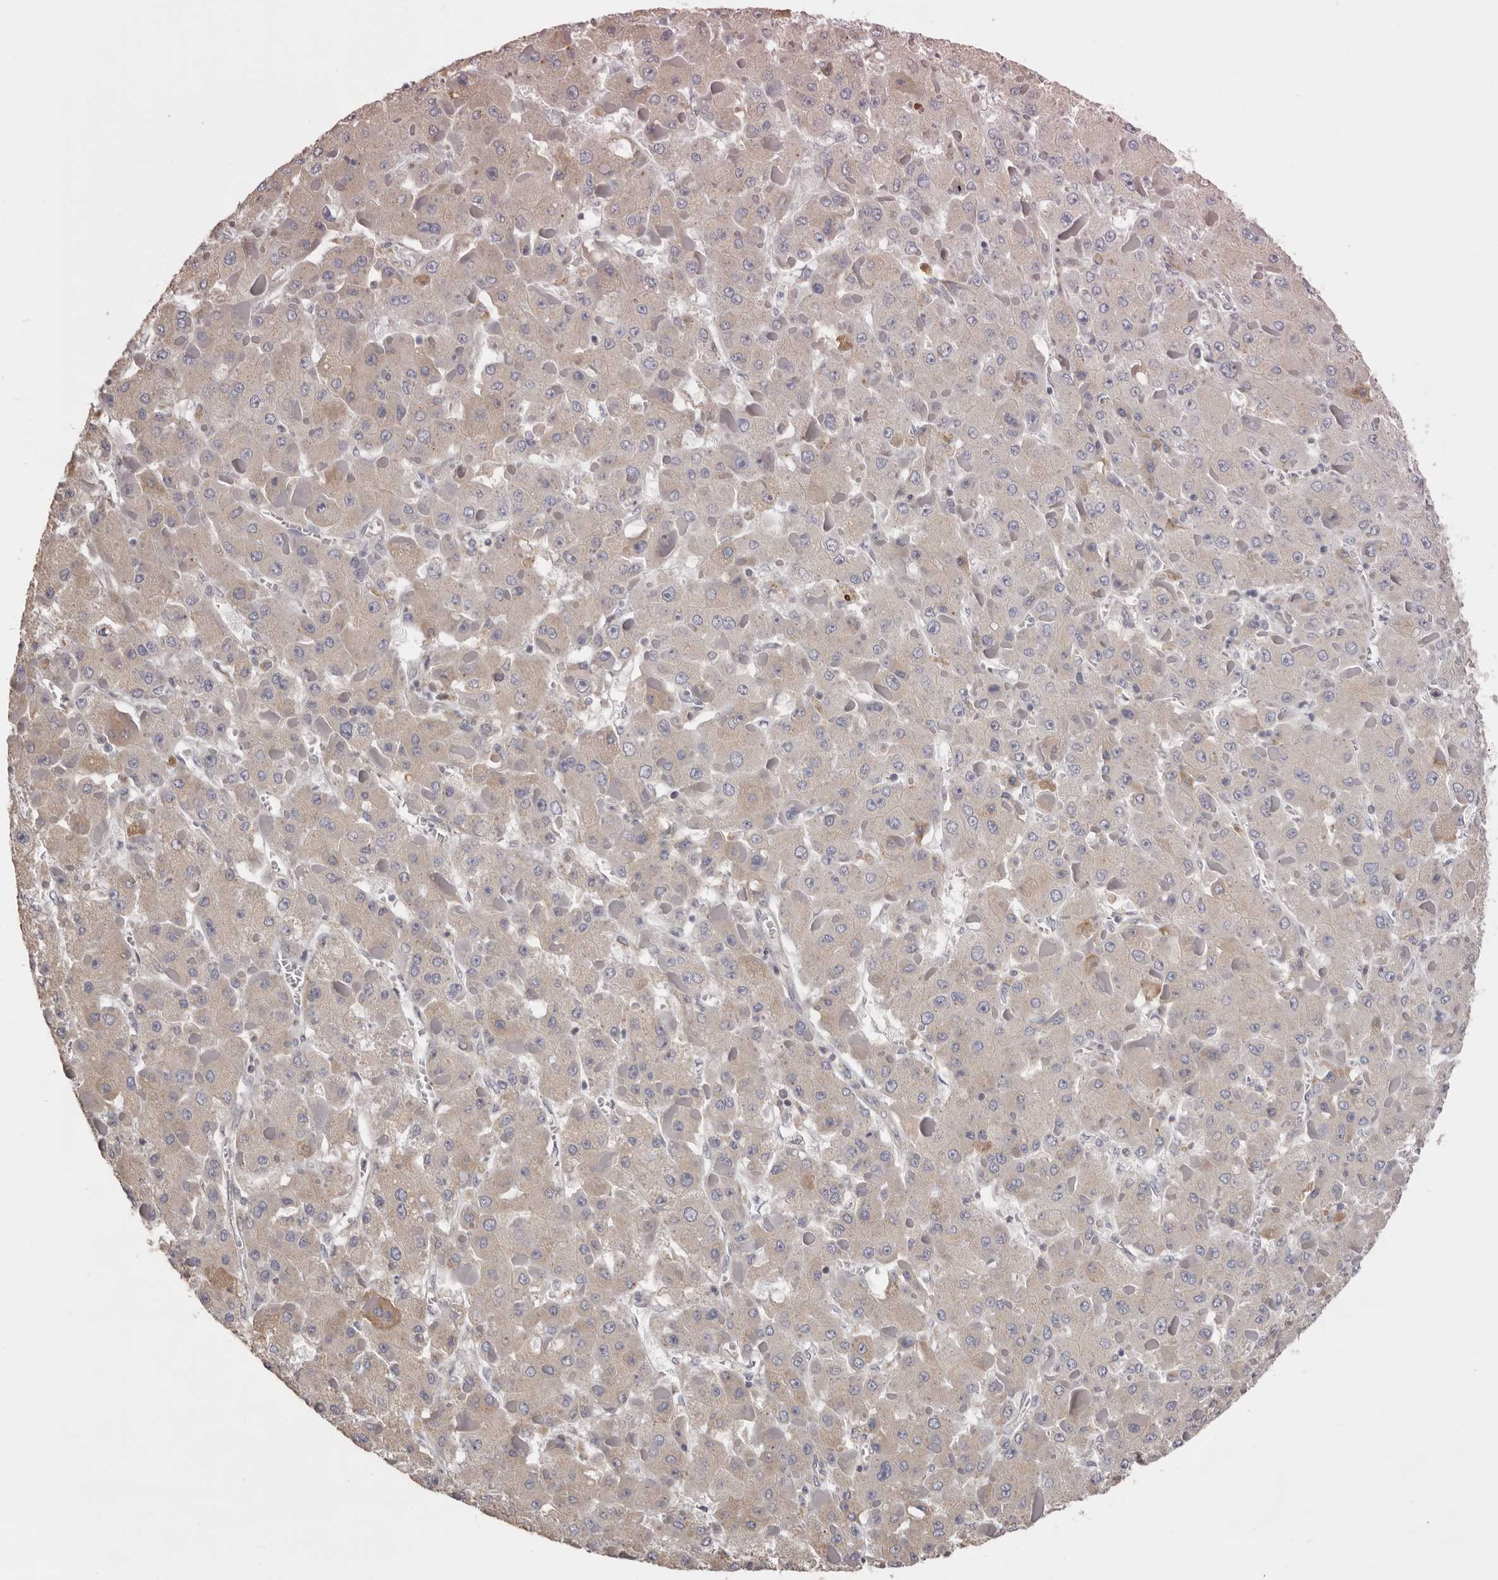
{"staining": {"intensity": "weak", "quantity": "<25%", "location": "cytoplasmic/membranous"}, "tissue": "liver cancer", "cell_type": "Tumor cells", "image_type": "cancer", "snomed": [{"axis": "morphology", "description": "Carcinoma, Hepatocellular, NOS"}, {"axis": "topography", "description": "Liver"}], "caption": "A photomicrograph of human hepatocellular carcinoma (liver) is negative for staining in tumor cells.", "gene": "PIGX", "patient": {"sex": "female", "age": 73}}